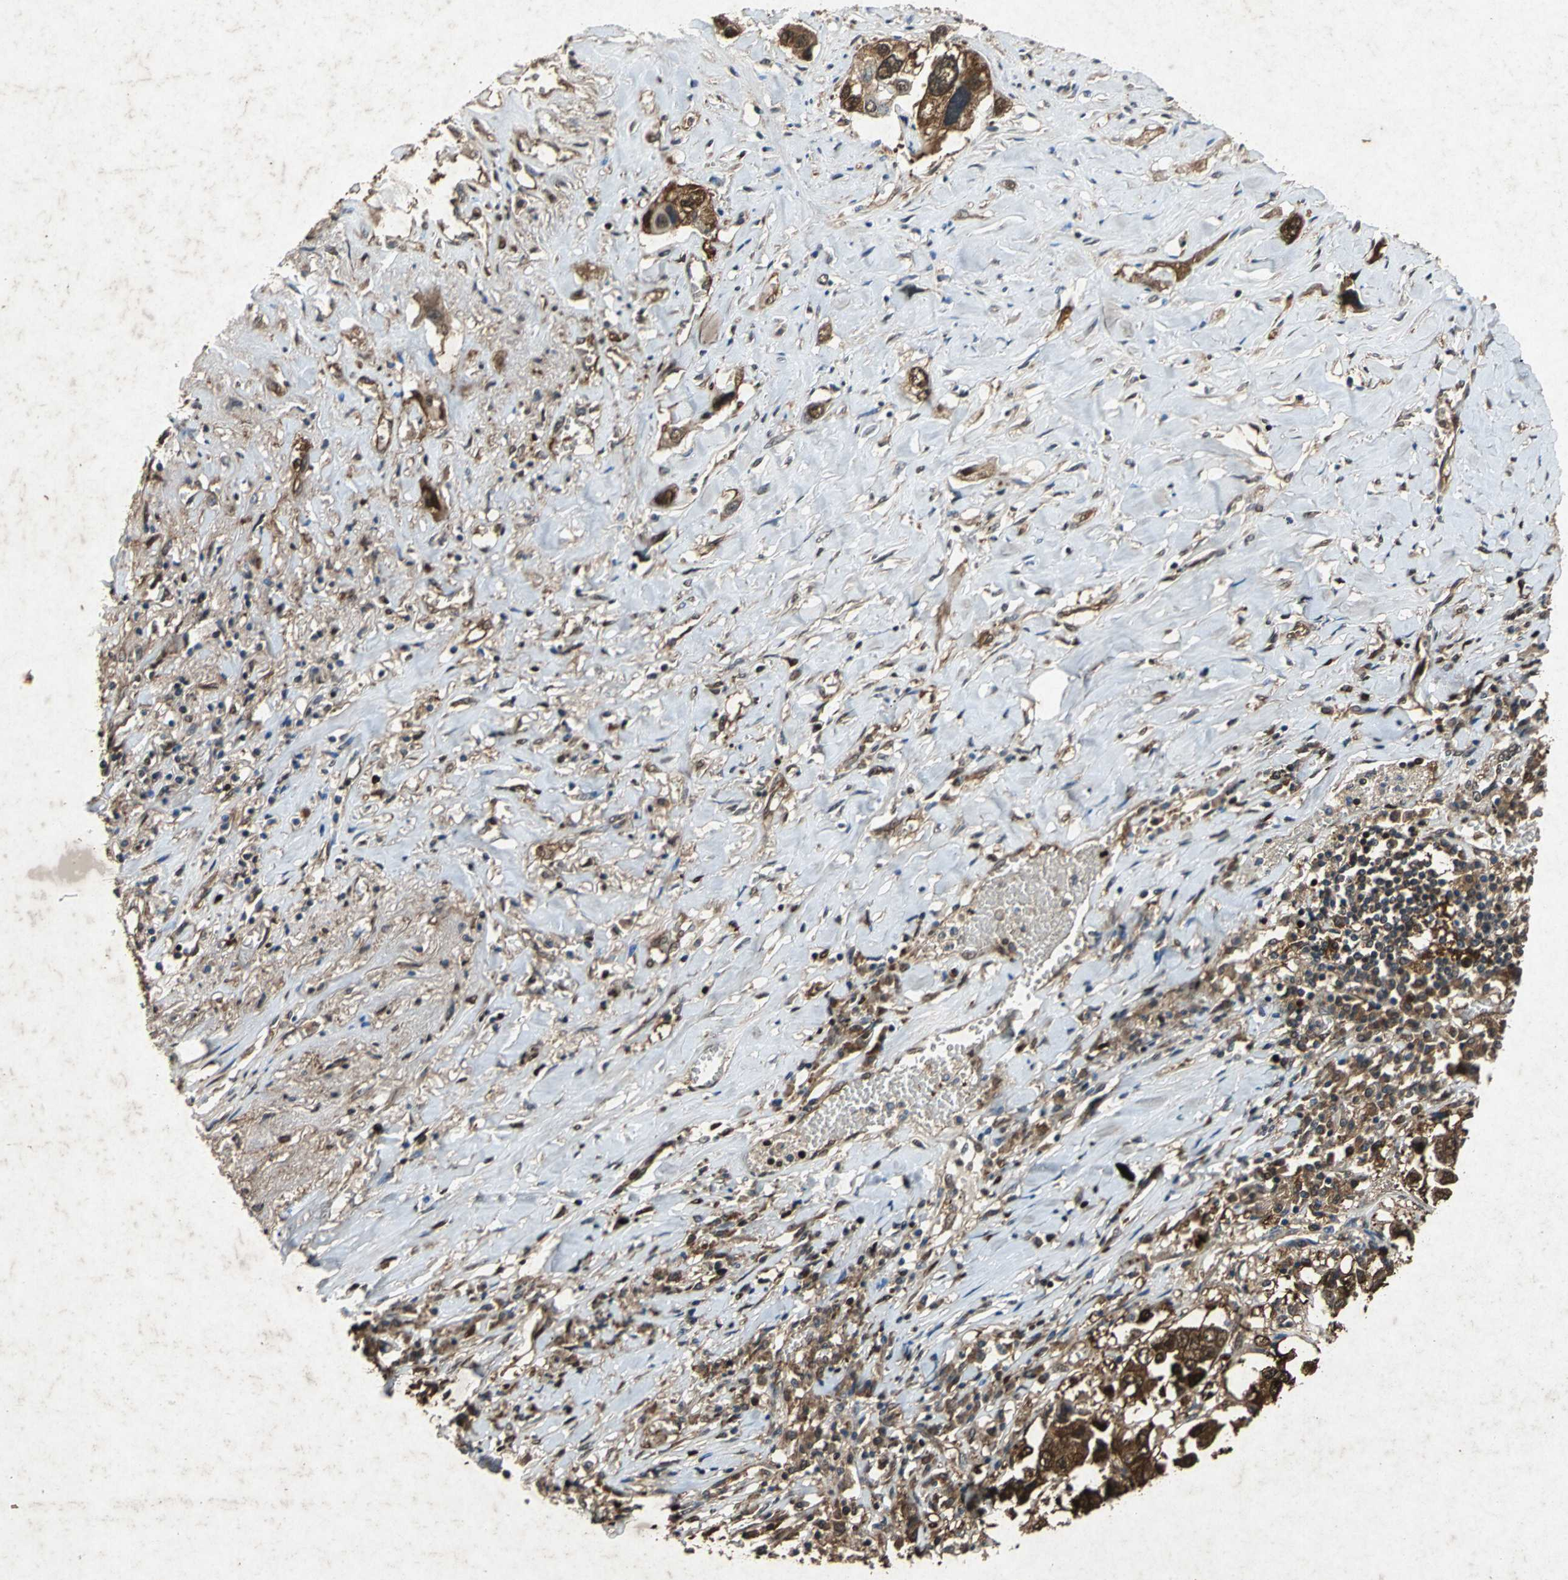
{"staining": {"intensity": "strong", "quantity": ">75%", "location": "cytoplasmic/membranous,nuclear"}, "tissue": "lung cancer", "cell_type": "Tumor cells", "image_type": "cancer", "snomed": [{"axis": "morphology", "description": "Squamous cell carcinoma, NOS"}, {"axis": "topography", "description": "Lung"}], "caption": "High-magnification brightfield microscopy of lung squamous cell carcinoma stained with DAB (brown) and counterstained with hematoxylin (blue). tumor cells exhibit strong cytoplasmic/membranous and nuclear staining is seen in about>75% of cells.", "gene": "HSP90AB1", "patient": {"sex": "male", "age": 71}}